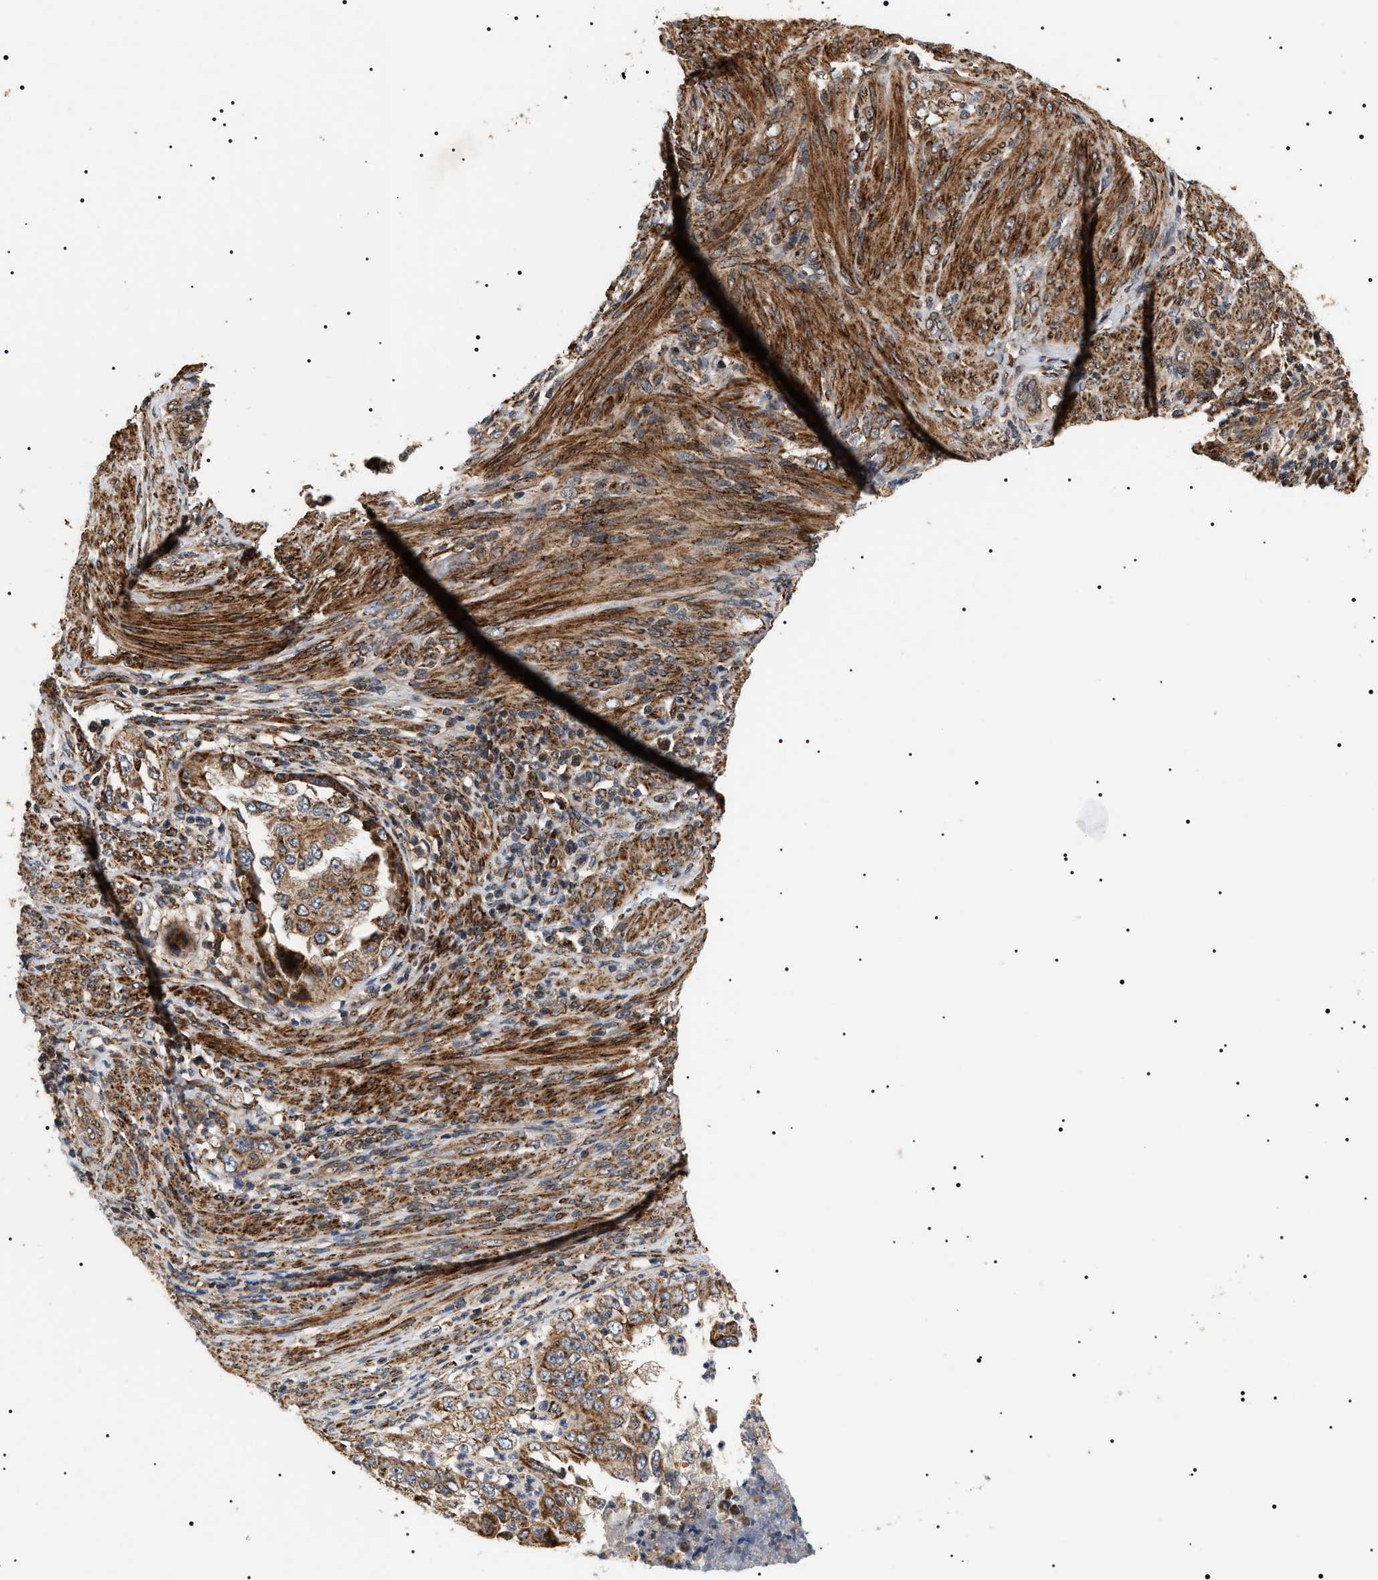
{"staining": {"intensity": "strong", "quantity": ">75%", "location": "cytoplasmic/membranous"}, "tissue": "endometrial cancer", "cell_type": "Tumor cells", "image_type": "cancer", "snomed": [{"axis": "morphology", "description": "Adenocarcinoma, NOS"}, {"axis": "topography", "description": "Endometrium"}], "caption": "High-power microscopy captured an immunohistochemistry (IHC) image of endometrial adenocarcinoma, revealing strong cytoplasmic/membranous positivity in about >75% of tumor cells.", "gene": "ZBTB26", "patient": {"sex": "female", "age": 85}}